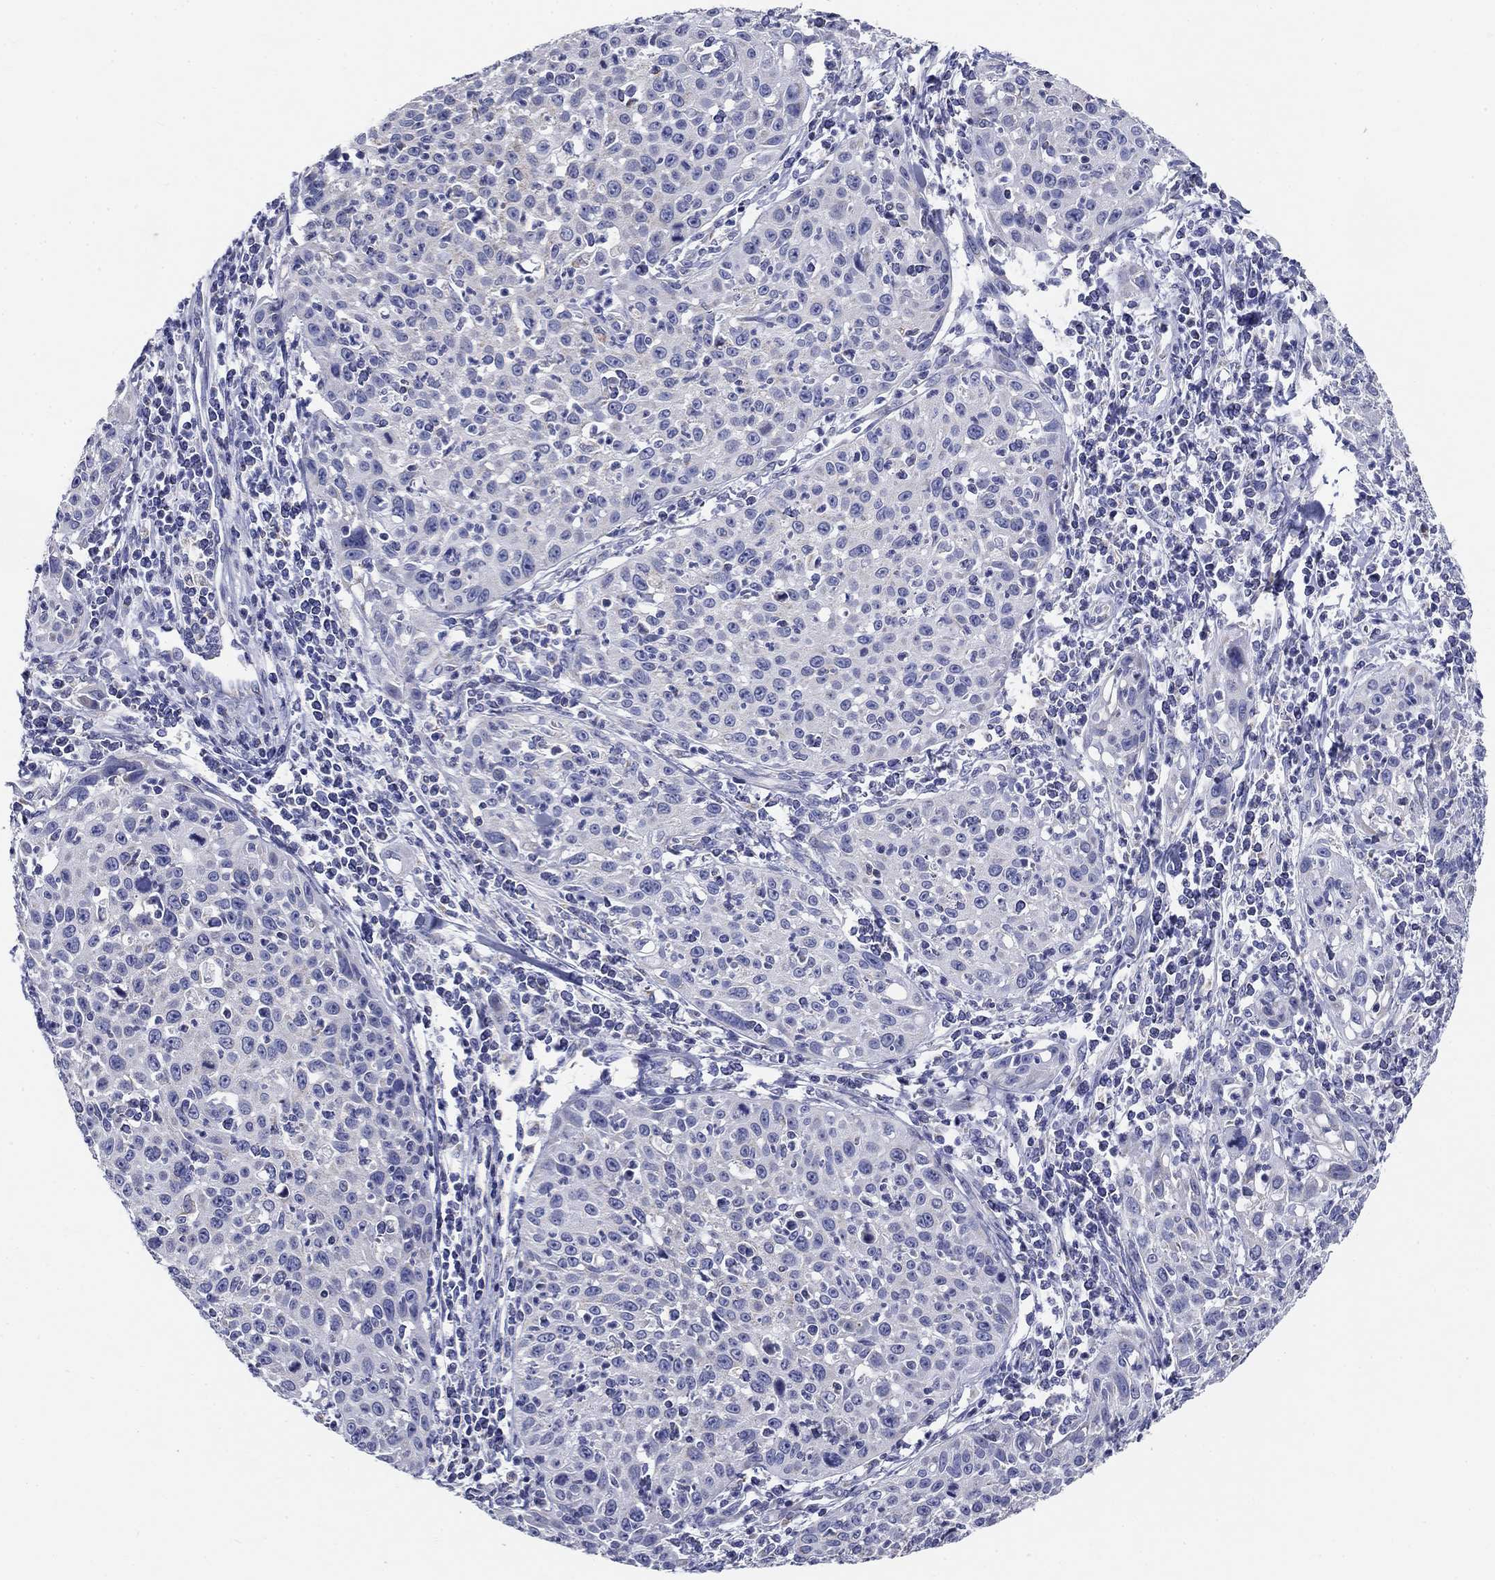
{"staining": {"intensity": "negative", "quantity": "none", "location": "none"}, "tissue": "cervical cancer", "cell_type": "Tumor cells", "image_type": "cancer", "snomed": [{"axis": "morphology", "description": "Squamous cell carcinoma, NOS"}, {"axis": "topography", "description": "Cervix"}], "caption": "This is an immunohistochemistry histopathology image of cervical squamous cell carcinoma. There is no positivity in tumor cells.", "gene": "UPB1", "patient": {"sex": "female", "age": 26}}